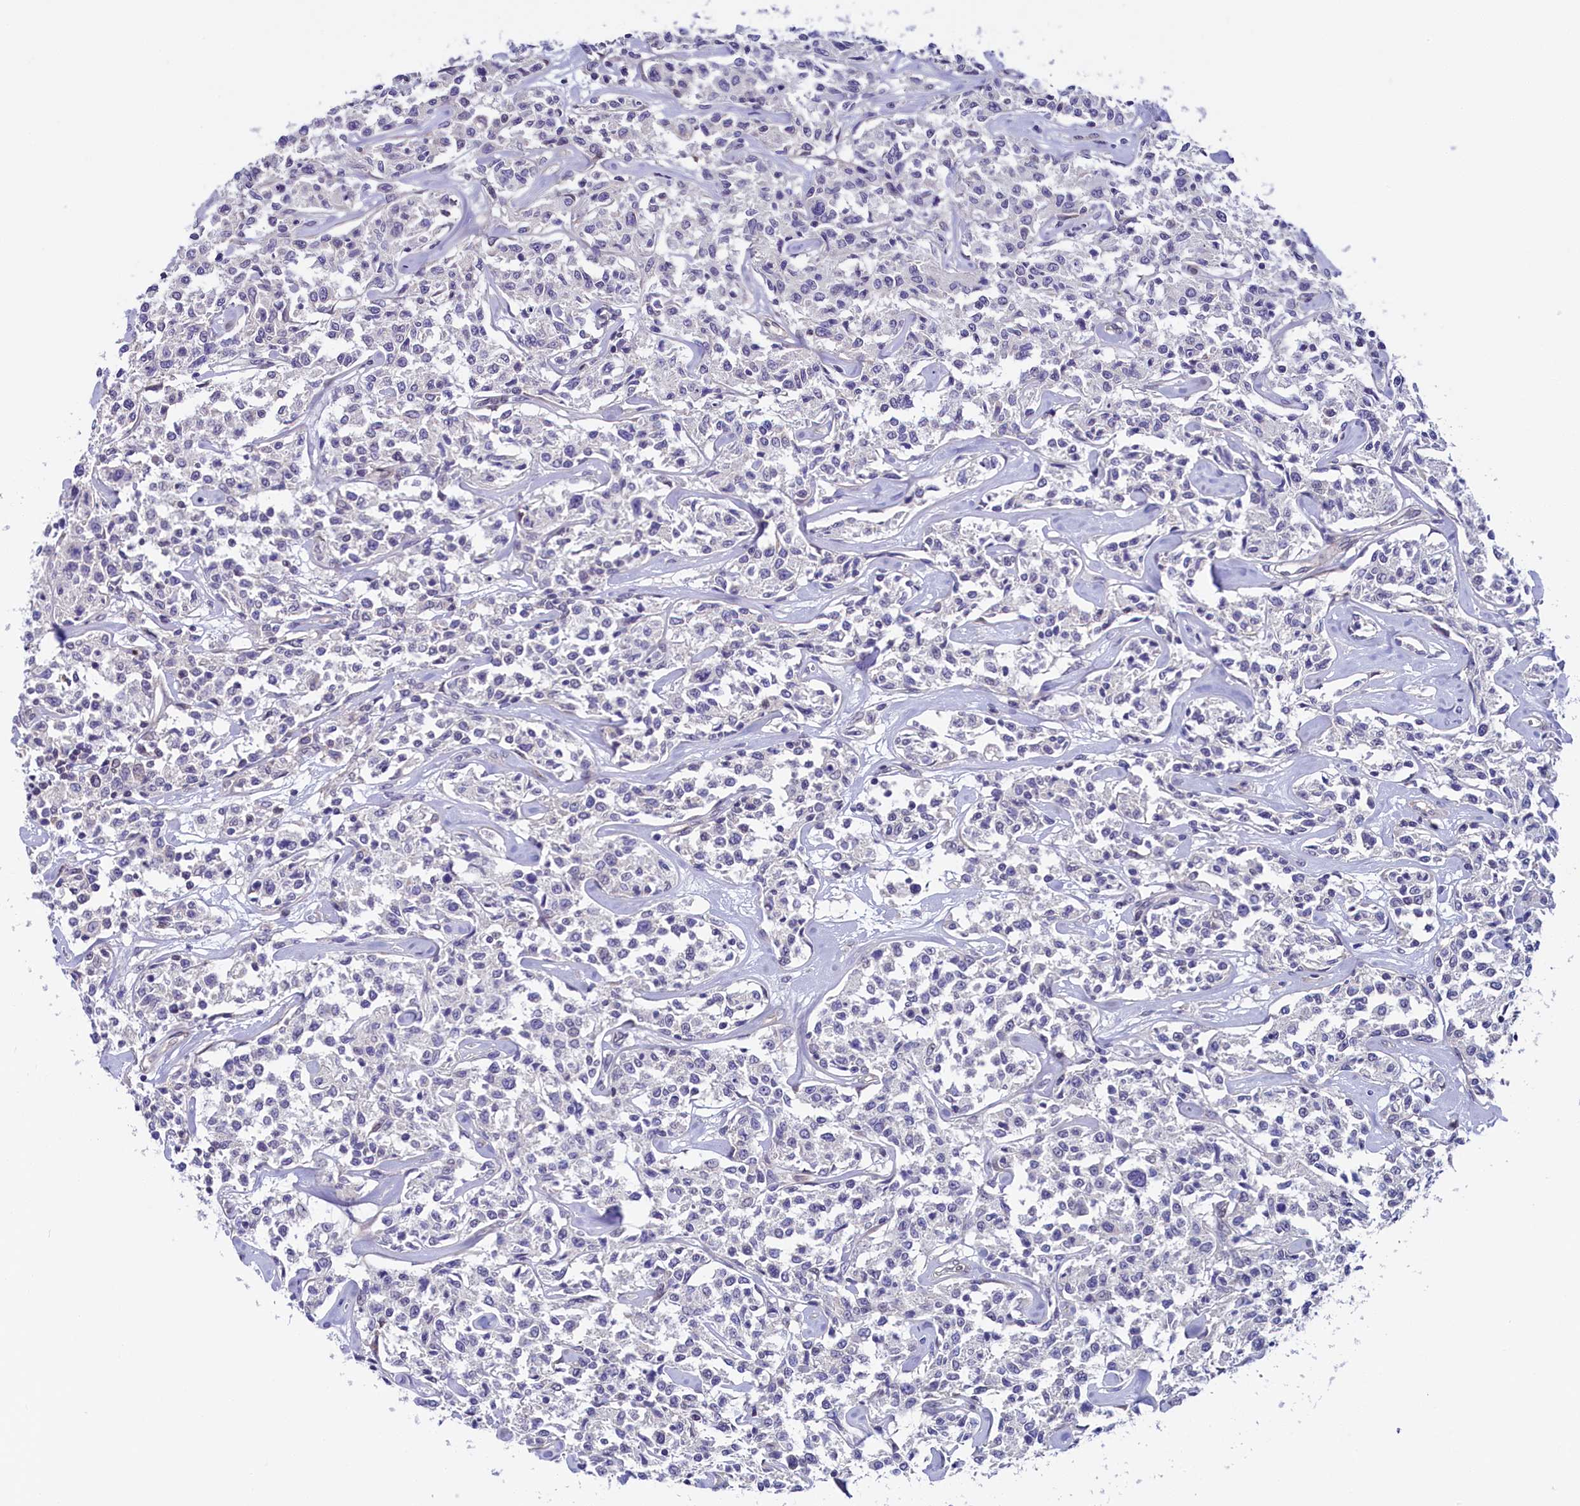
{"staining": {"intensity": "negative", "quantity": "none", "location": "none"}, "tissue": "lymphoma", "cell_type": "Tumor cells", "image_type": "cancer", "snomed": [{"axis": "morphology", "description": "Malignant lymphoma, non-Hodgkin's type, Low grade"}, {"axis": "topography", "description": "Small intestine"}], "caption": "Immunohistochemistry image of neoplastic tissue: human lymphoma stained with DAB (3,3'-diaminobenzidine) reveals no significant protein expression in tumor cells.", "gene": "FLYWCH2", "patient": {"sex": "female", "age": 59}}